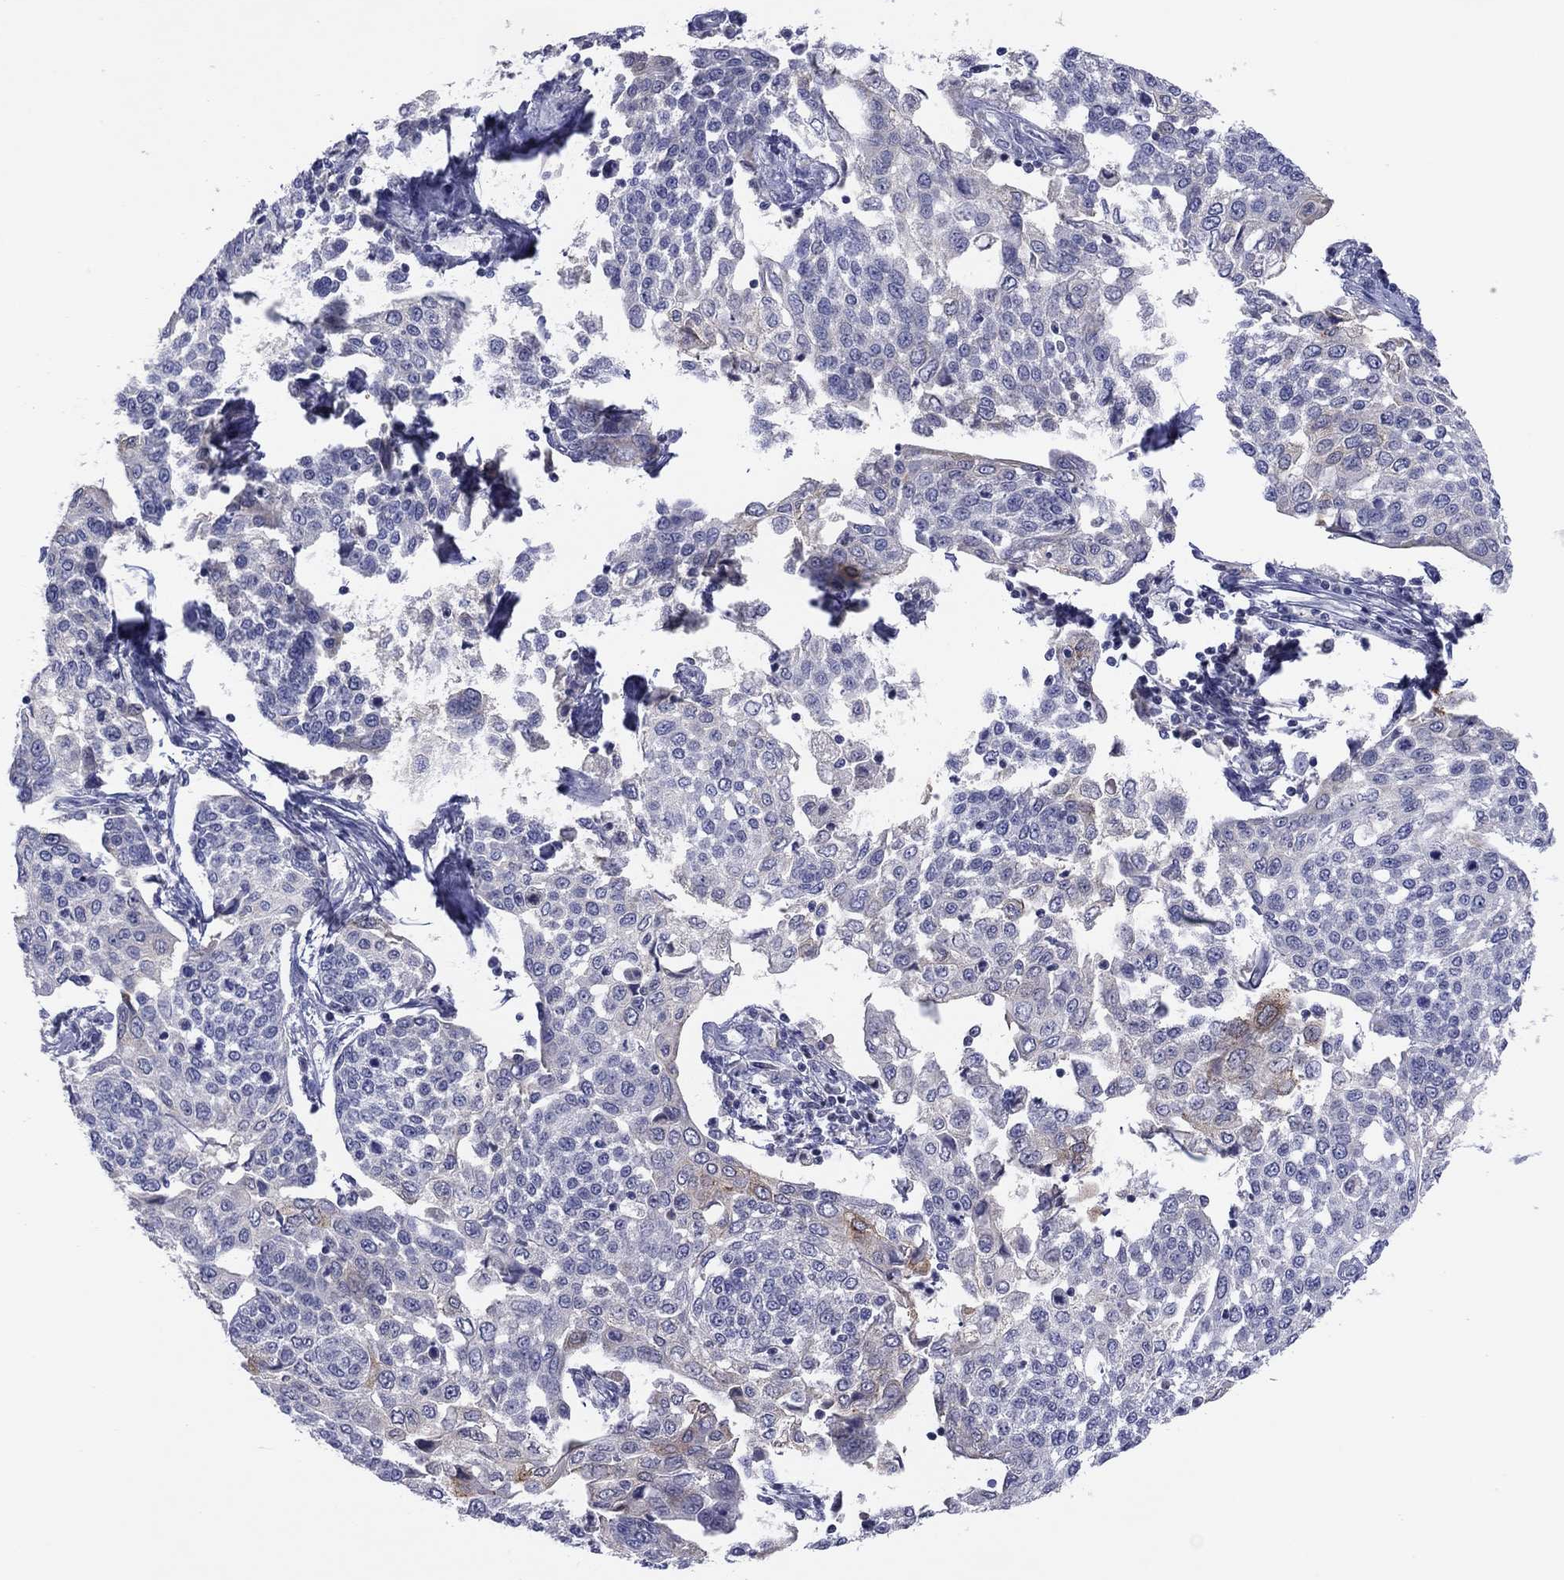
{"staining": {"intensity": "moderate", "quantity": "<25%", "location": "cytoplasmic/membranous"}, "tissue": "cervical cancer", "cell_type": "Tumor cells", "image_type": "cancer", "snomed": [{"axis": "morphology", "description": "Squamous cell carcinoma, NOS"}, {"axis": "topography", "description": "Cervix"}], "caption": "This is an image of immunohistochemistry staining of cervical cancer, which shows moderate positivity in the cytoplasmic/membranous of tumor cells.", "gene": "CYP2B6", "patient": {"sex": "female", "age": 34}}